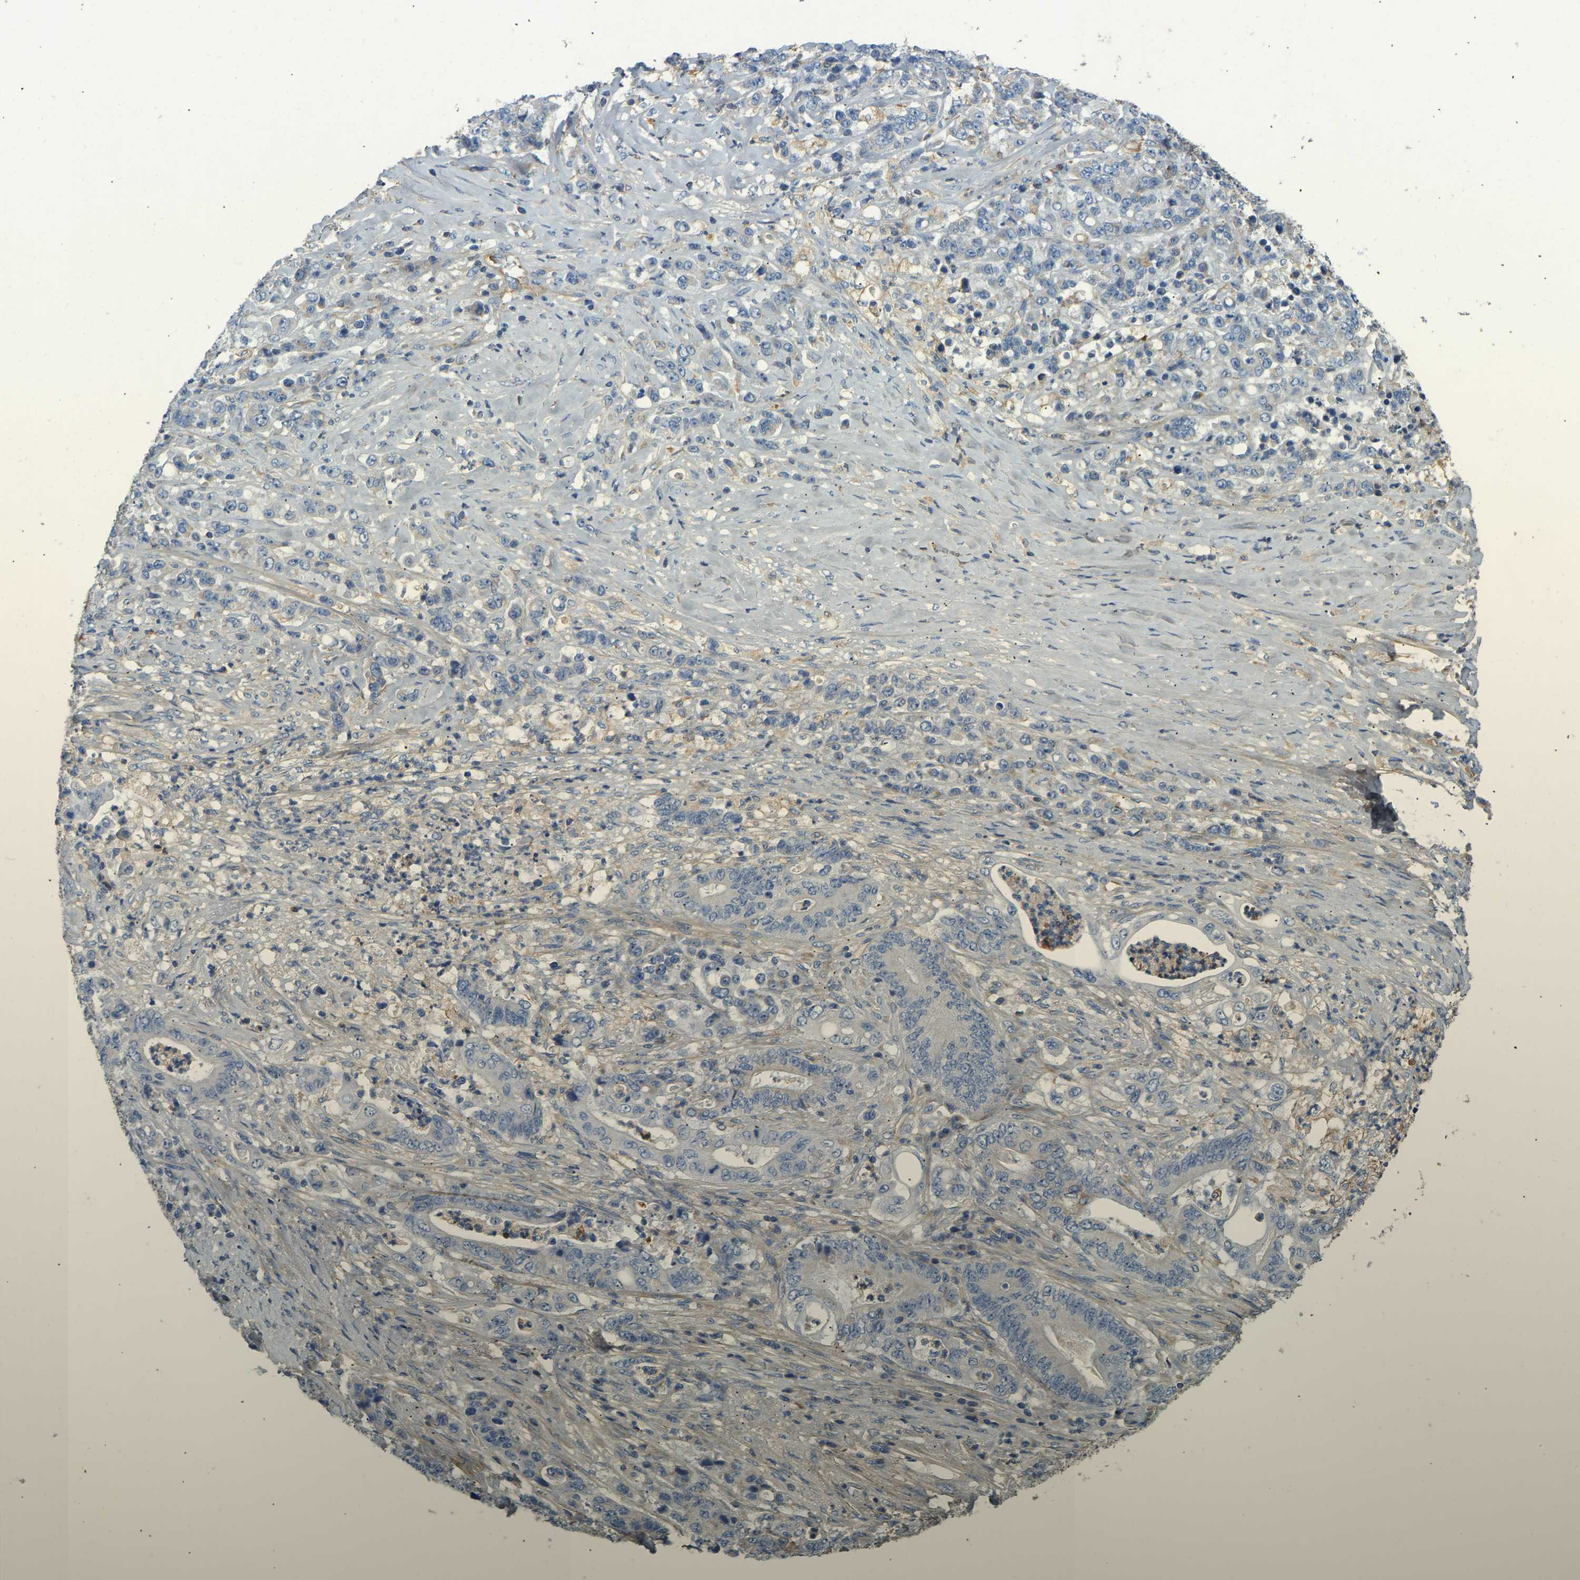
{"staining": {"intensity": "negative", "quantity": "none", "location": "none"}, "tissue": "stomach cancer", "cell_type": "Tumor cells", "image_type": "cancer", "snomed": [{"axis": "morphology", "description": "Adenocarcinoma, NOS"}, {"axis": "topography", "description": "Stomach"}], "caption": "Human stomach cancer stained for a protein using IHC demonstrates no positivity in tumor cells.", "gene": "TECTA", "patient": {"sex": "female", "age": 73}}